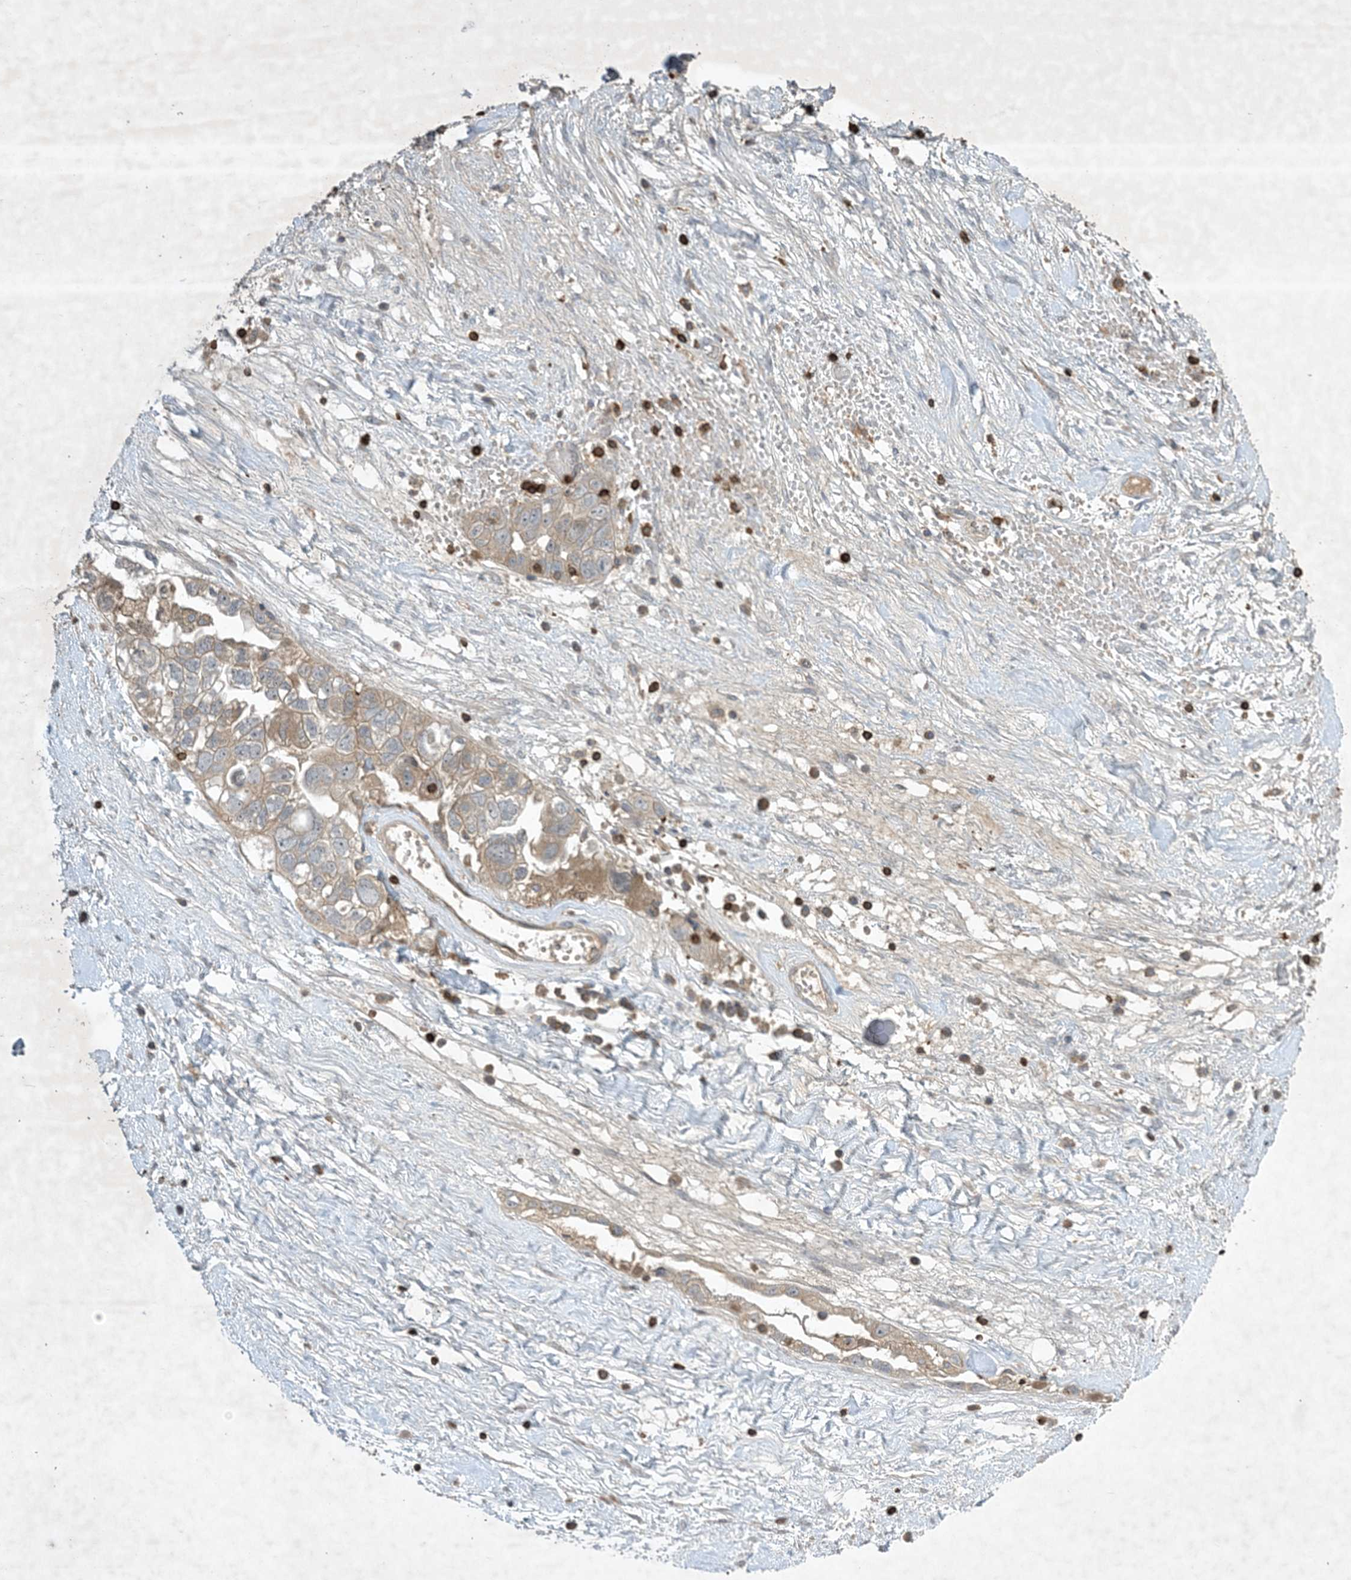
{"staining": {"intensity": "weak", "quantity": "<25%", "location": "cytoplasmic/membranous"}, "tissue": "ovarian cancer", "cell_type": "Tumor cells", "image_type": "cancer", "snomed": [{"axis": "morphology", "description": "Carcinoma, NOS"}, {"axis": "morphology", "description": "Cystadenocarcinoma, serous, NOS"}, {"axis": "topography", "description": "Ovary"}], "caption": "High power microscopy micrograph of an immunohistochemistry (IHC) image of carcinoma (ovarian), revealing no significant staining in tumor cells.", "gene": "AK9", "patient": {"sex": "female", "age": 69}}